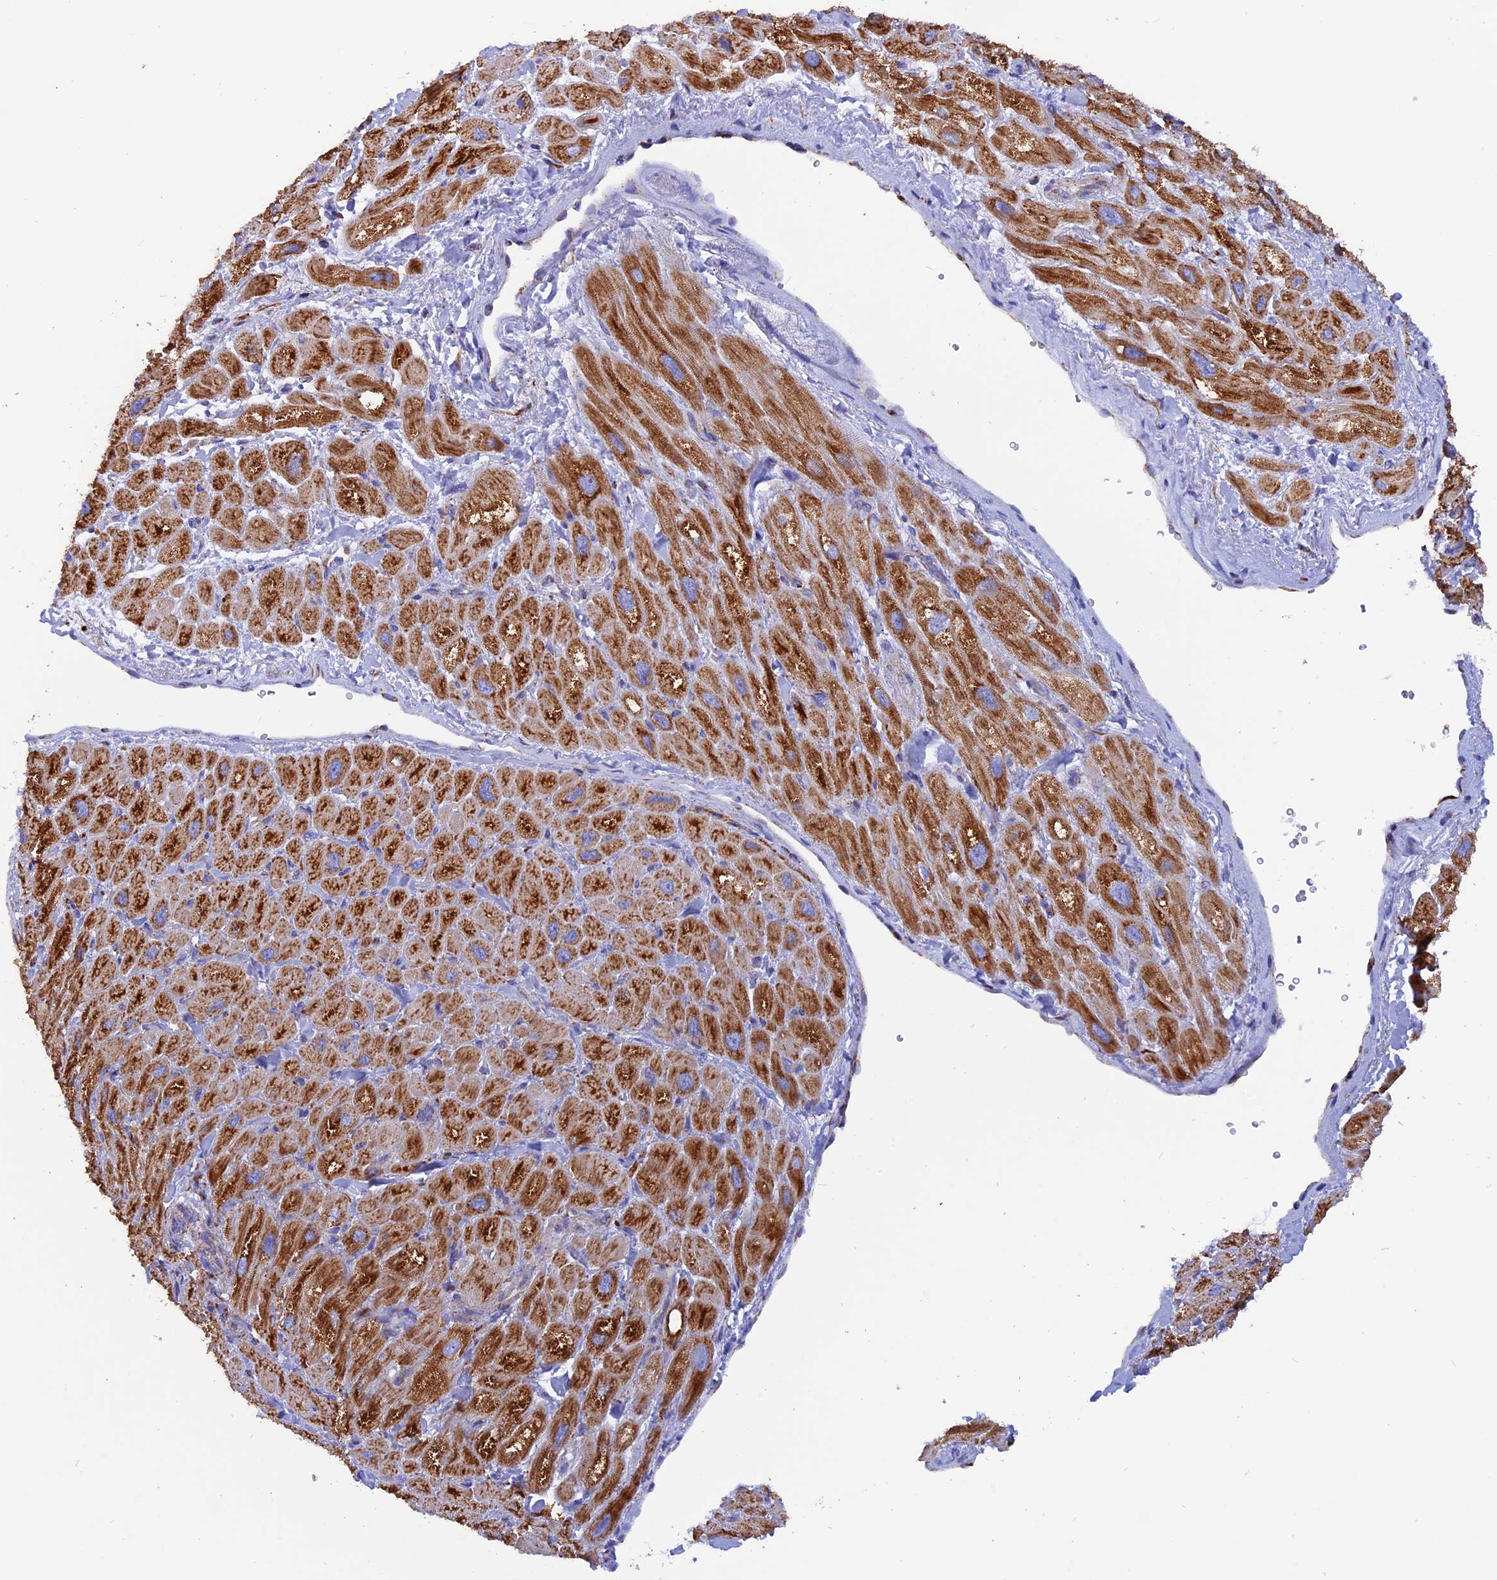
{"staining": {"intensity": "strong", "quantity": ">75%", "location": "cytoplasmic/membranous"}, "tissue": "heart muscle", "cell_type": "Cardiomyocytes", "image_type": "normal", "snomed": [{"axis": "morphology", "description": "Normal tissue, NOS"}, {"axis": "topography", "description": "Heart"}], "caption": "IHC micrograph of benign heart muscle: heart muscle stained using IHC demonstrates high levels of strong protein expression localized specifically in the cytoplasmic/membranous of cardiomyocytes, appearing as a cytoplasmic/membranous brown color.", "gene": "GCDH", "patient": {"sex": "male", "age": 65}}